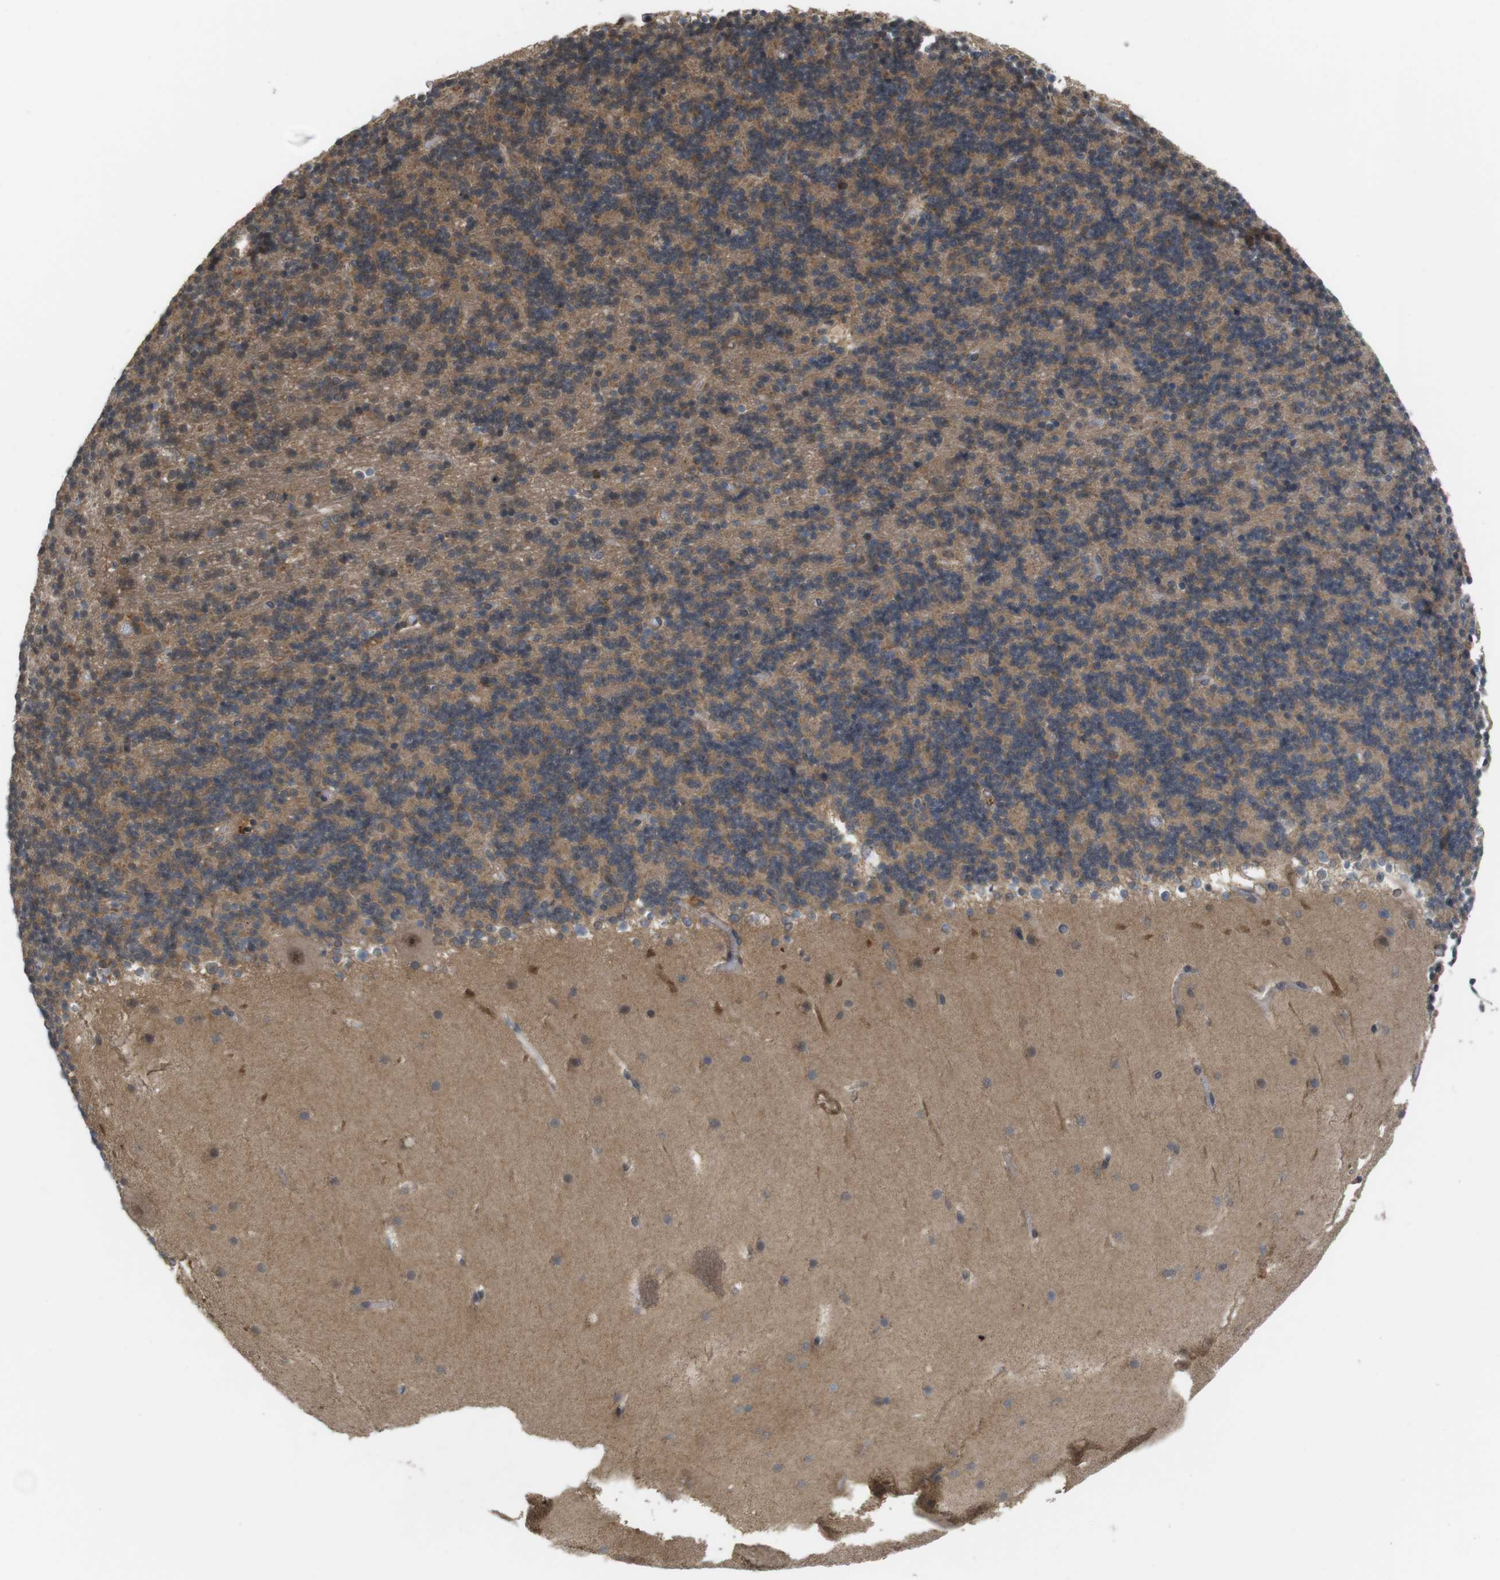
{"staining": {"intensity": "weak", "quantity": "25%-75%", "location": "cytoplasmic/membranous"}, "tissue": "cerebellum", "cell_type": "Cells in granular layer", "image_type": "normal", "snomed": [{"axis": "morphology", "description": "Normal tissue, NOS"}, {"axis": "topography", "description": "Cerebellum"}], "caption": "IHC staining of normal cerebellum, which shows low levels of weak cytoplasmic/membranous expression in approximately 25%-75% of cells in granular layer indicating weak cytoplasmic/membranous protein expression. The staining was performed using DAB (3,3'-diaminobenzidine) (brown) for protein detection and nuclei were counterstained in hematoxylin (blue).", "gene": "RNF130", "patient": {"sex": "male", "age": 45}}